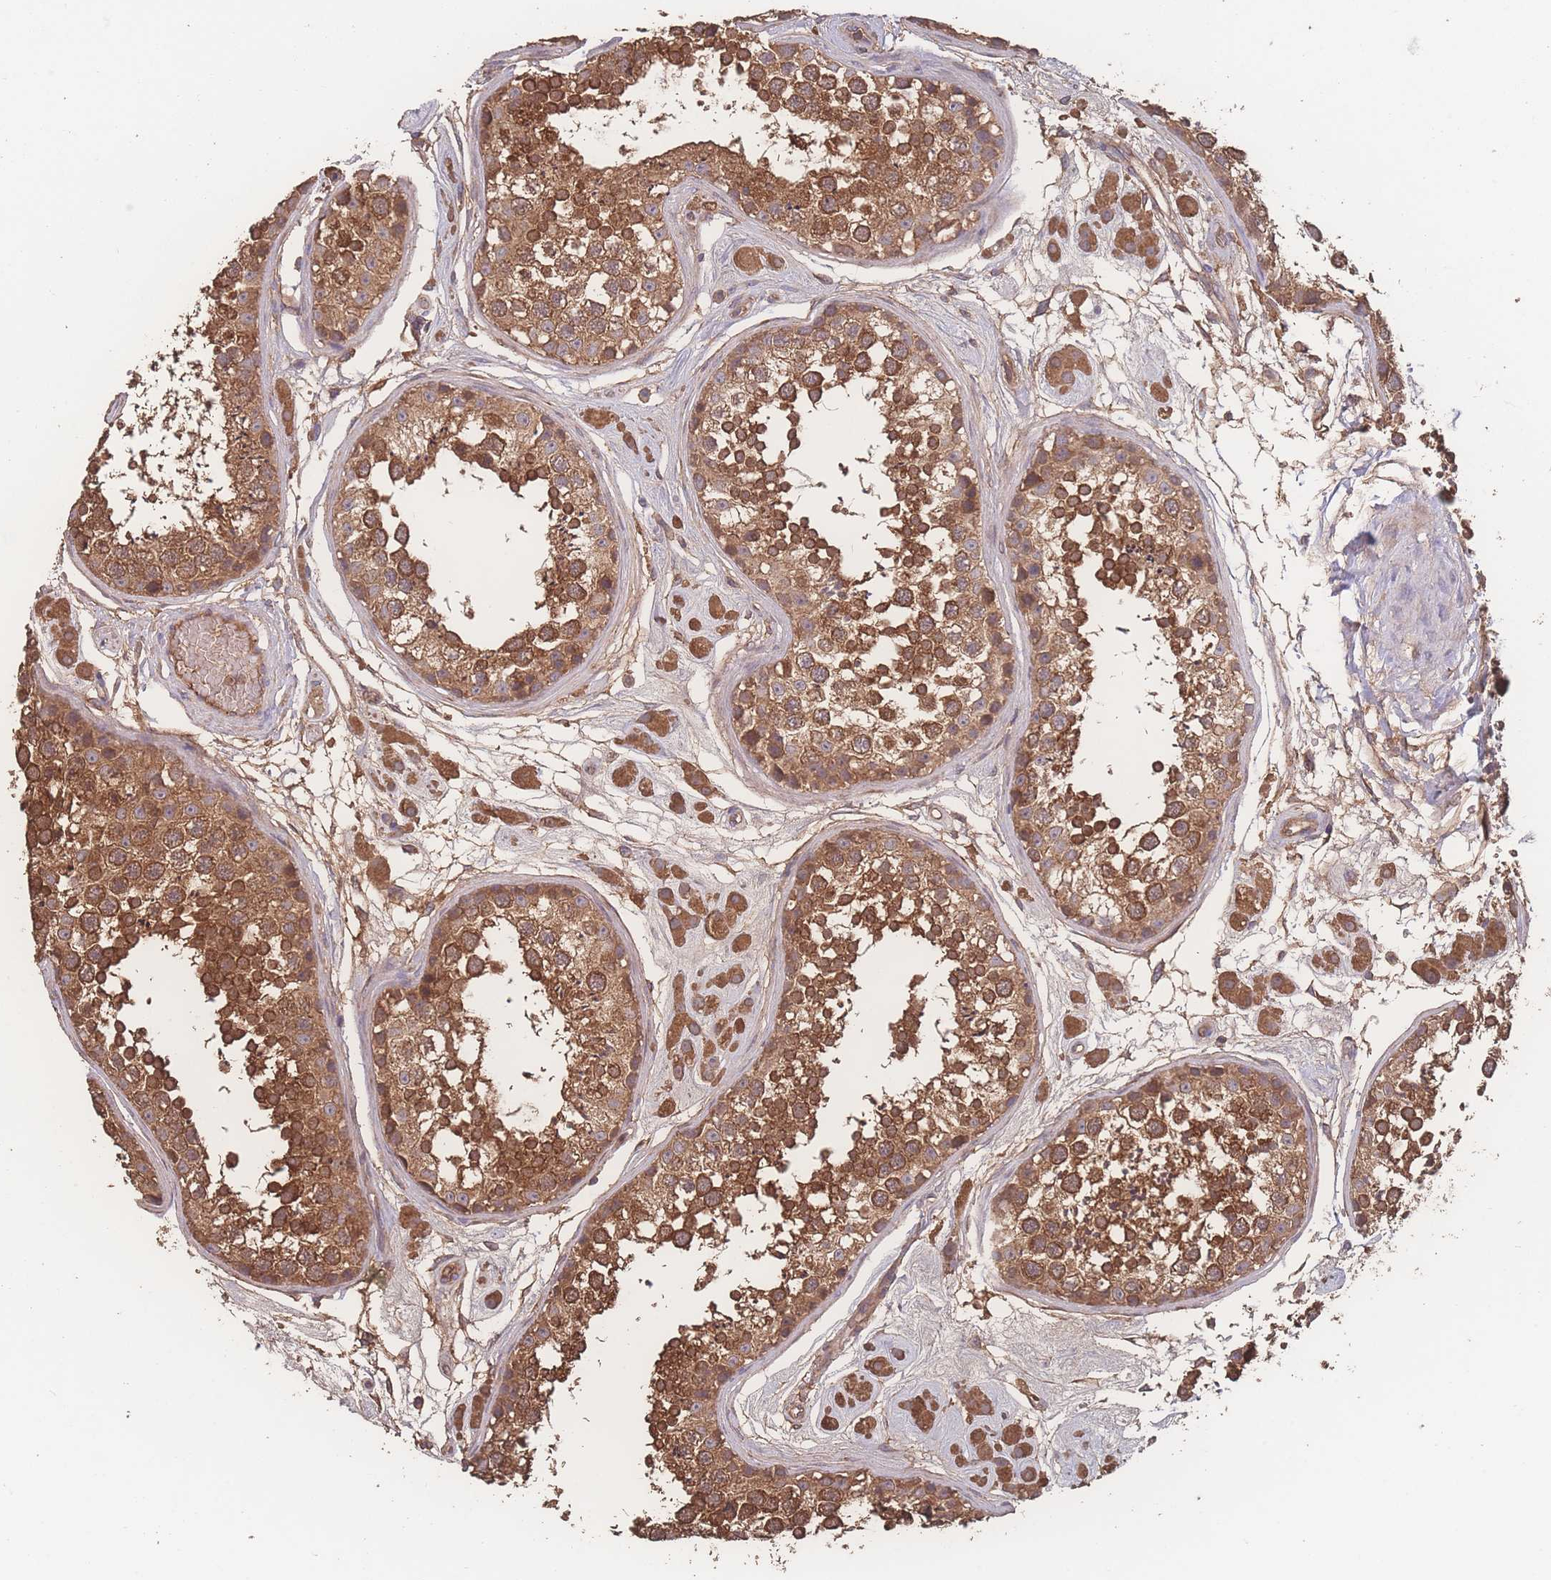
{"staining": {"intensity": "strong", "quantity": ">75%", "location": "cytoplasmic/membranous"}, "tissue": "testis", "cell_type": "Cells in seminiferous ducts", "image_type": "normal", "snomed": [{"axis": "morphology", "description": "Normal tissue, NOS"}, {"axis": "topography", "description": "Testis"}], "caption": "This micrograph exhibits immunohistochemistry (IHC) staining of benign human testis, with high strong cytoplasmic/membranous expression in approximately >75% of cells in seminiferous ducts.", "gene": "ATXN10", "patient": {"sex": "male", "age": 25}}